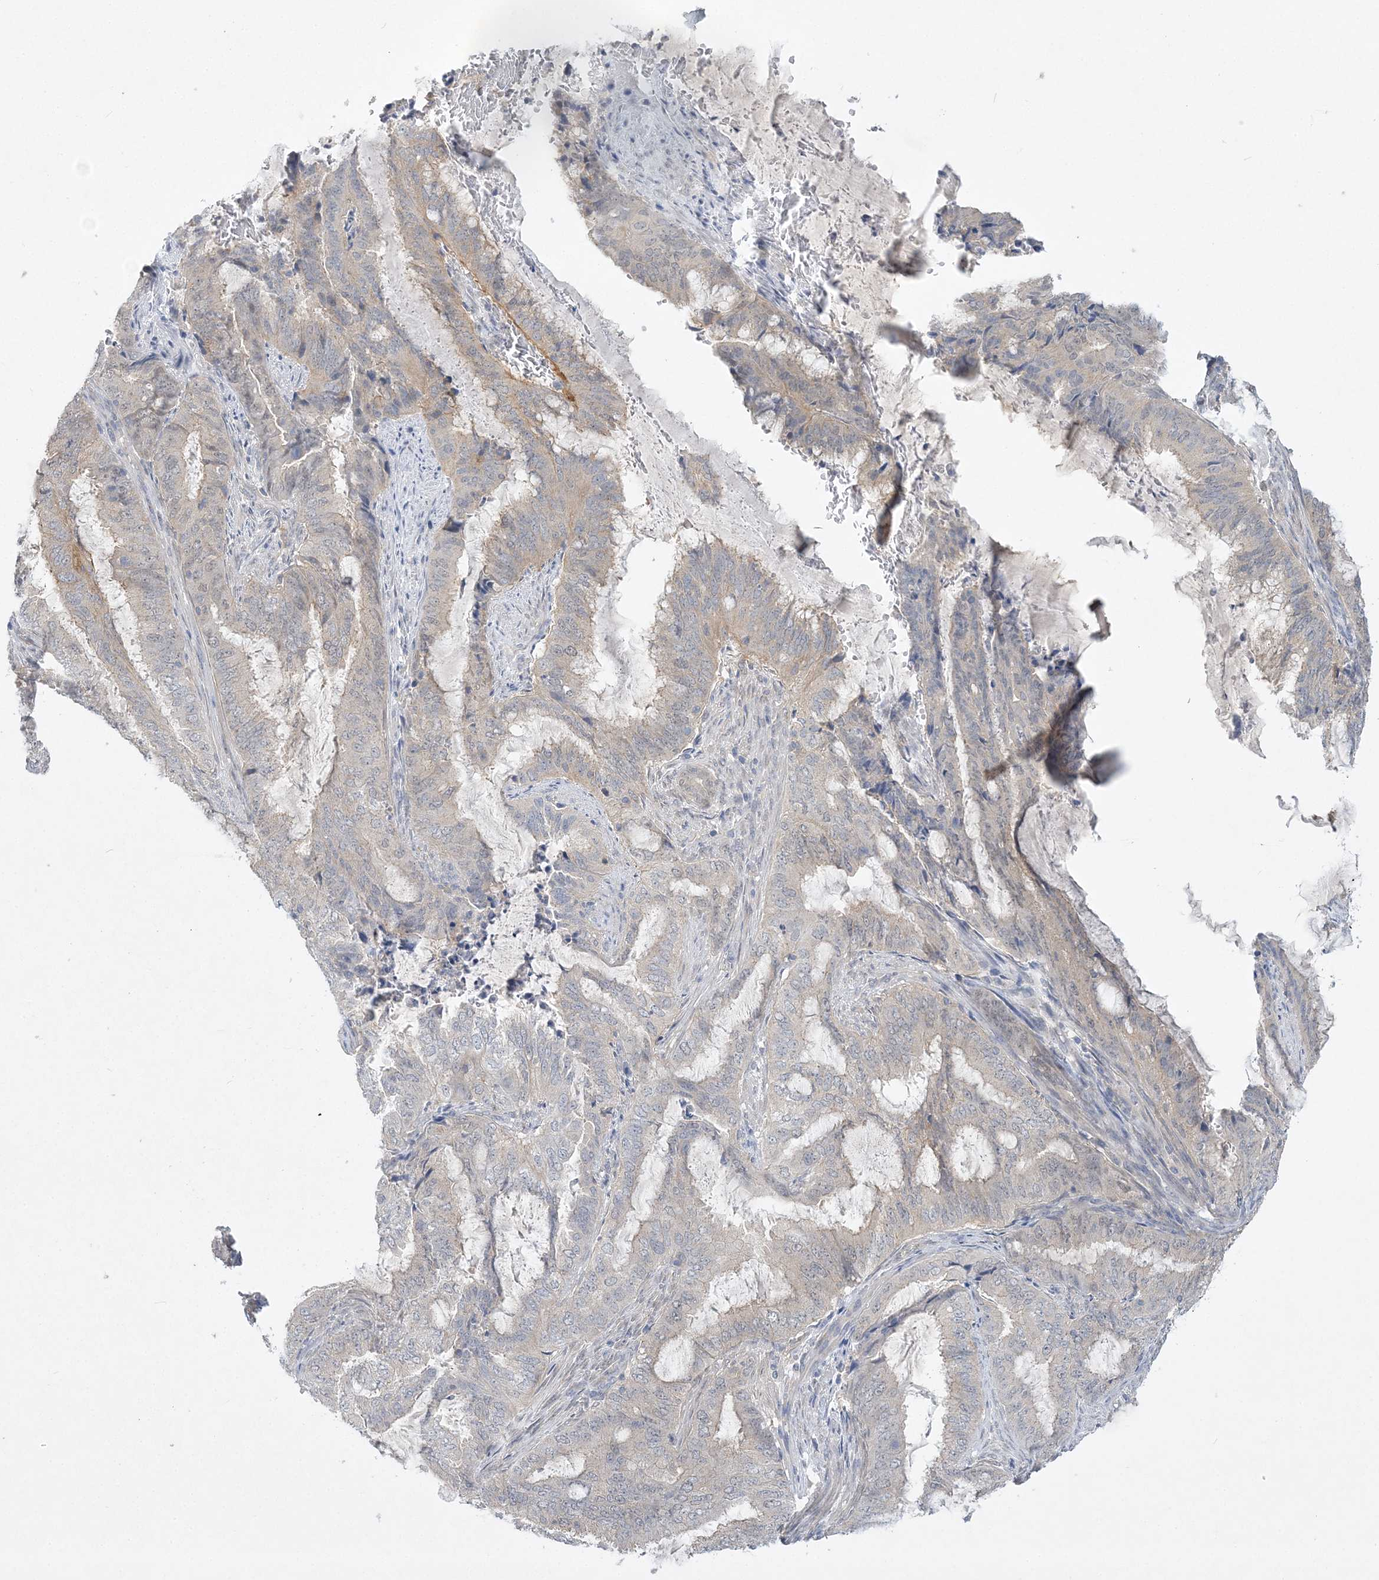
{"staining": {"intensity": "weak", "quantity": "<25%", "location": "cytoplasmic/membranous"}, "tissue": "endometrial cancer", "cell_type": "Tumor cells", "image_type": "cancer", "snomed": [{"axis": "morphology", "description": "Adenocarcinoma, NOS"}, {"axis": "topography", "description": "Endometrium"}], "caption": "Immunohistochemistry (IHC) of human adenocarcinoma (endometrial) displays no positivity in tumor cells. Nuclei are stained in blue.", "gene": "ANKRD35", "patient": {"sex": "female", "age": 51}}